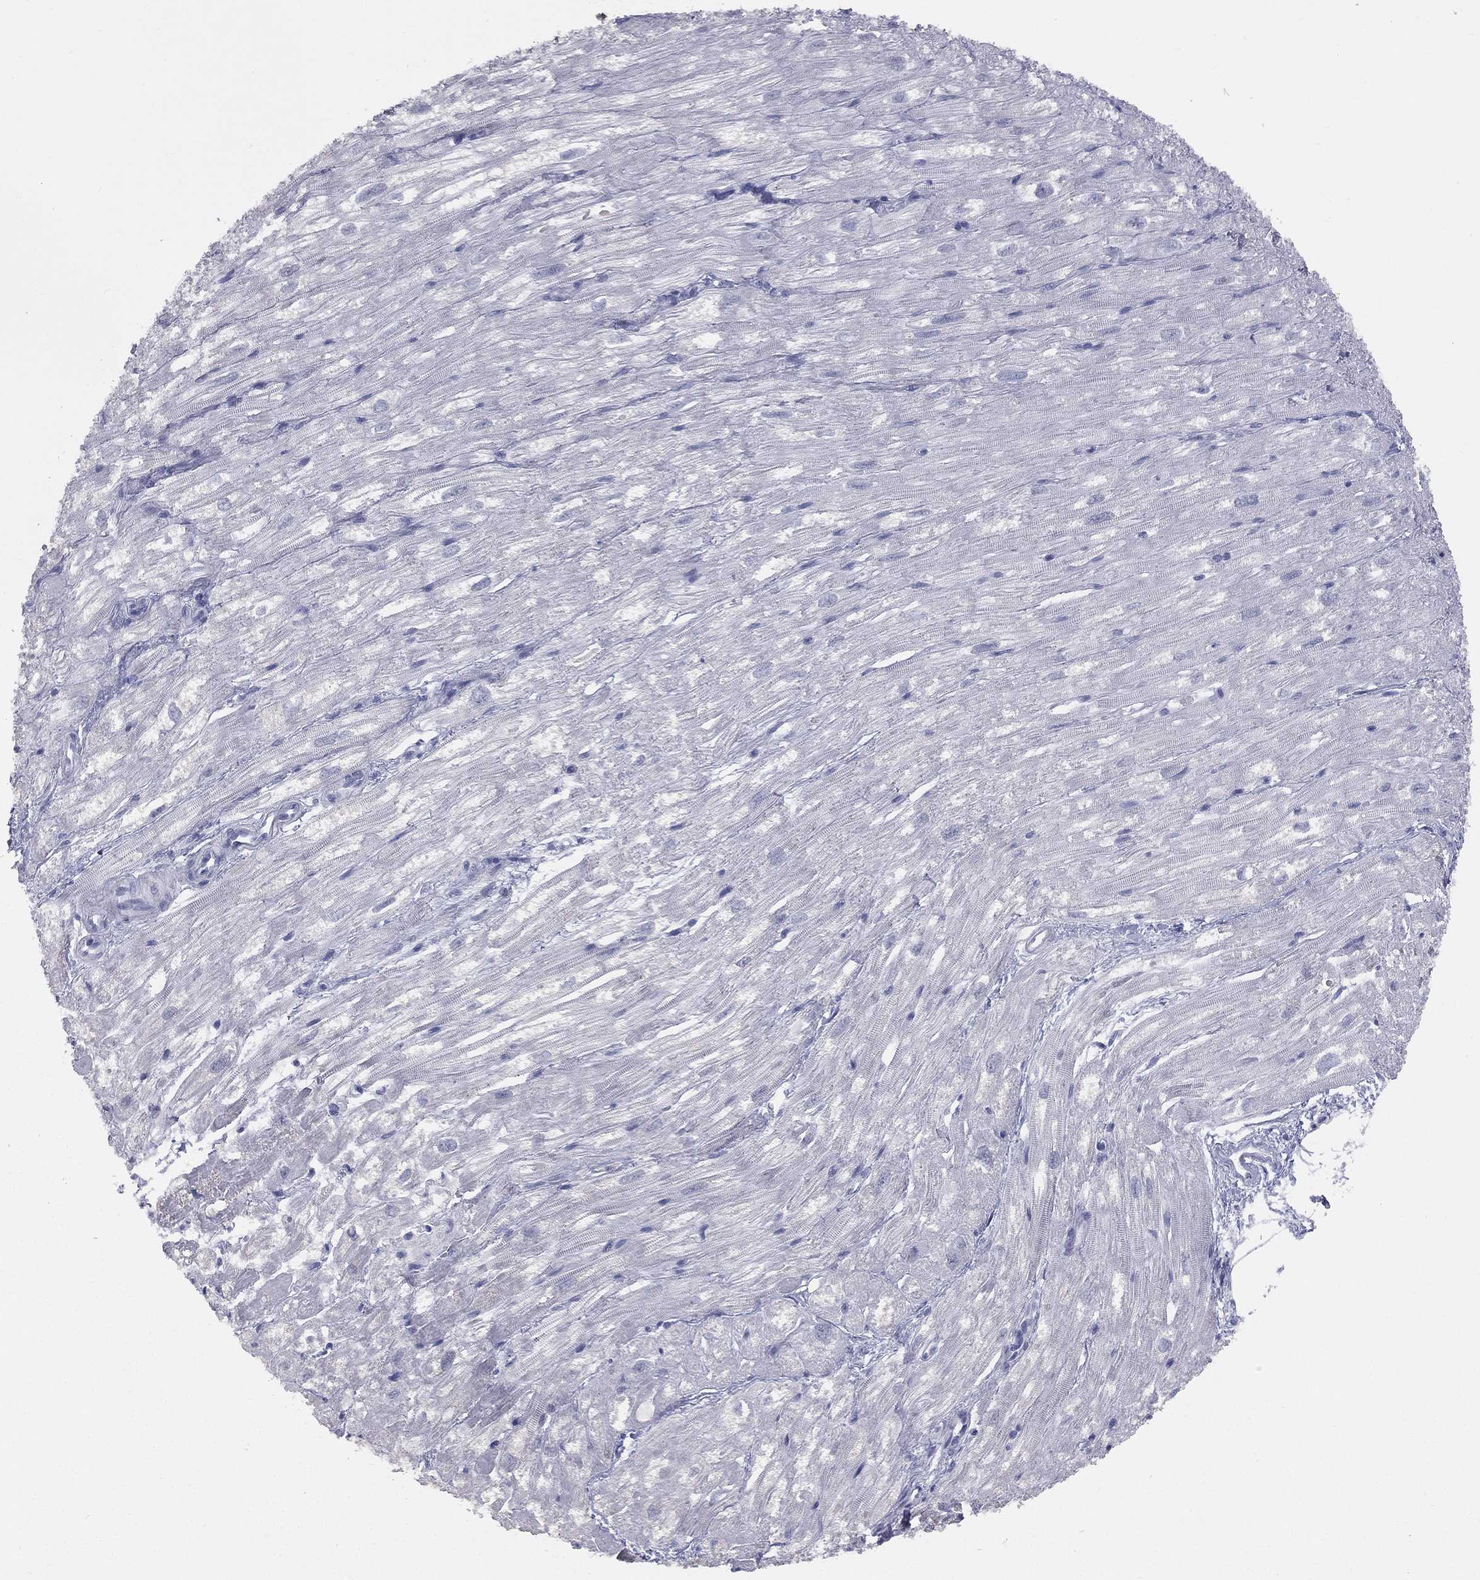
{"staining": {"intensity": "negative", "quantity": "none", "location": "none"}, "tissue": "heart muscle", "cell_type": "Cardiomyocytes", "image_type": "normal", "snomed": [{"axis": "morphology", "description": "Normal tissue, NOS"}, {"axis": "topography", "description": "Heart"}], "caption": "An image of heart muscle stained for a protein exhibits no brown staining in cardiomyocytes.", "gene": "DMKN", "patient": {"sex": "male", "age": 62}}